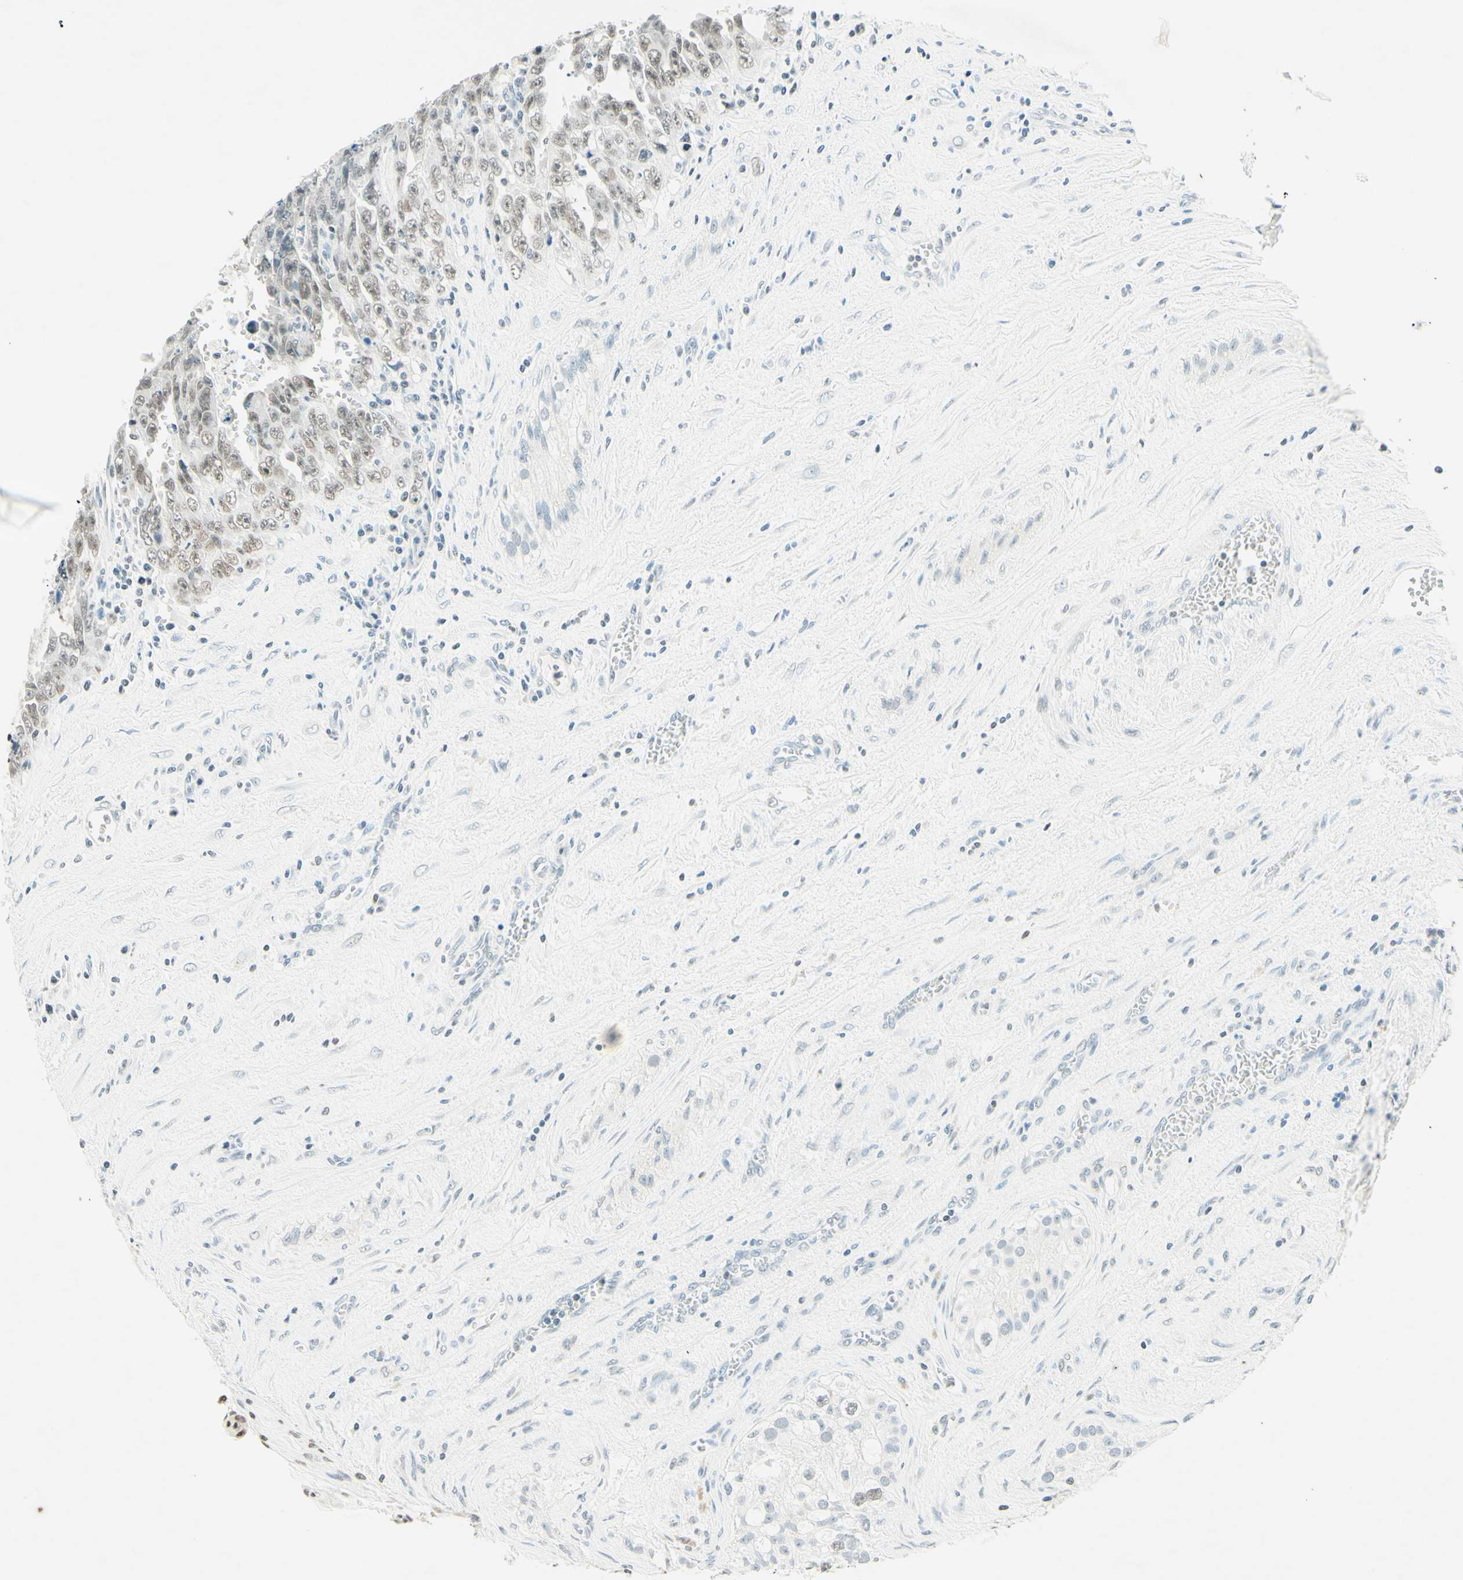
{"staining": {"intensity": "moderate", "quantity": "<25%", "location": "nuclear"}, "tissue": "testis cancer", "cell_type": "Tumor cells", "image_type": "cancer", "snomed": [{"axis": "morphology", "description": "Carcinoma, Embryonal, NOS"}, {"axis": "topography", "description": "Testis"}], "caption": "Testis cancer stained for a protein (brown) shows moderate nuclear positive expression in about <25% of tumor cells.", "gene": "MSH2", "patient": {"sex": "male", "age": 28}}